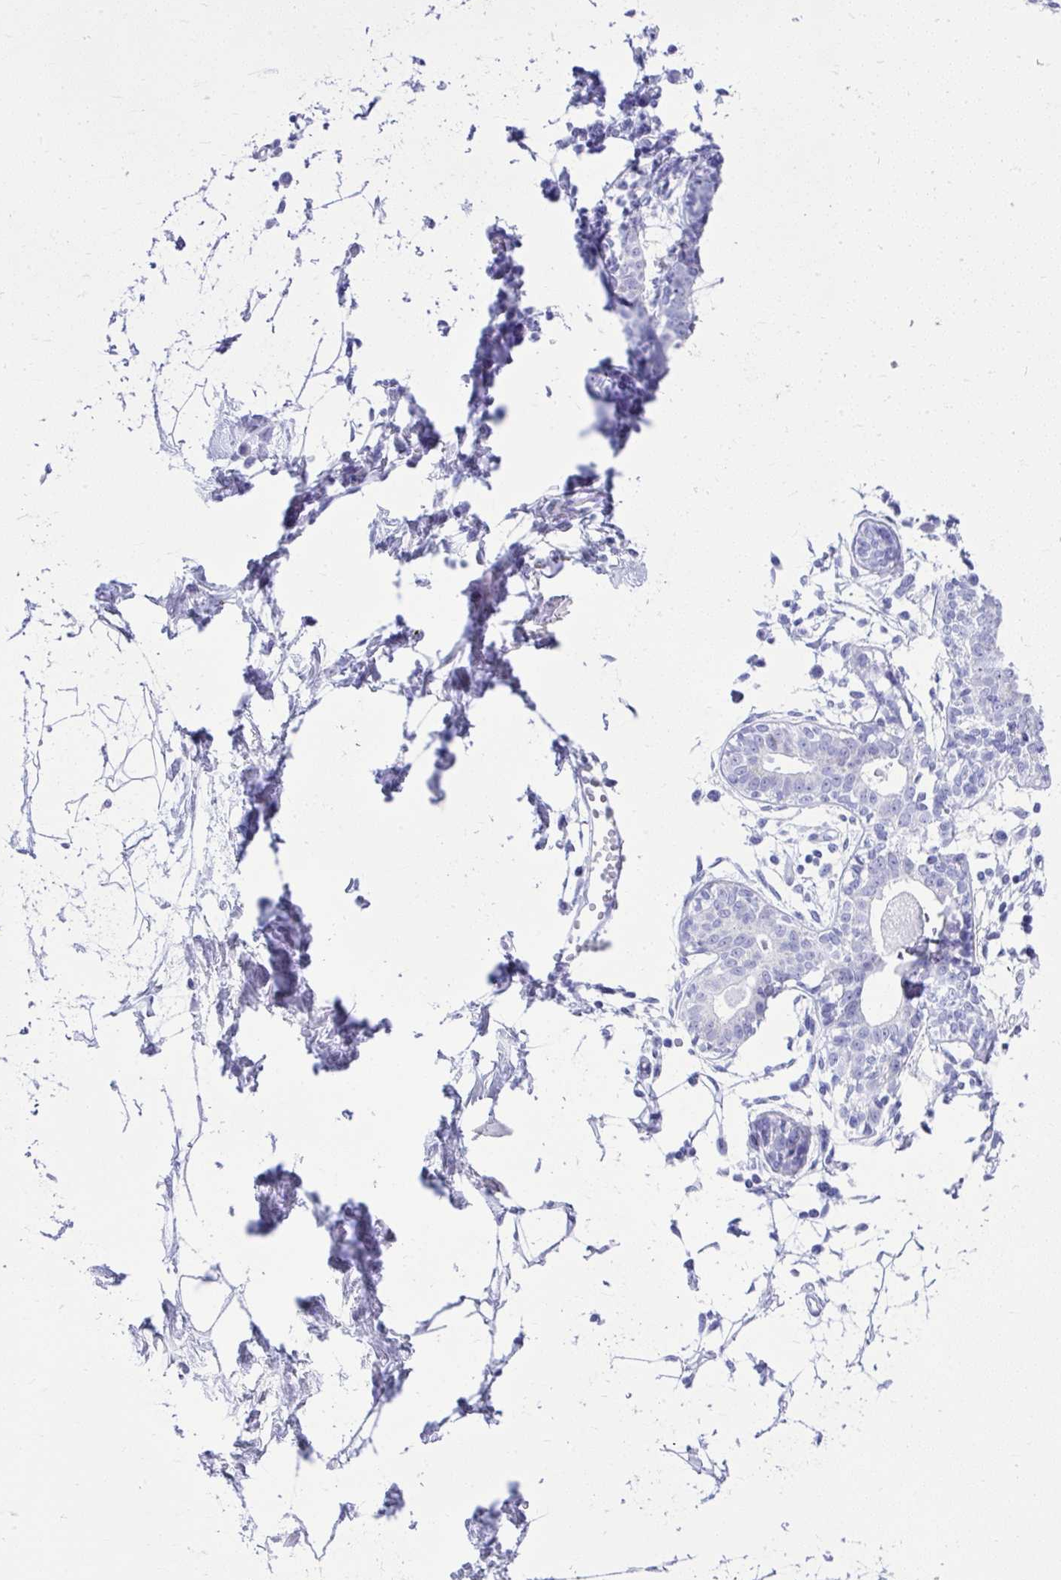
{"staining": {"intensity": "negative", "quantity": "none", "location": "none"}, "tissue": "breast", "cell_type": "Adipocytes", "image_type": "normal", "snomed": [{"axis": "morphology", "description": "Normal tissue, NOS"}, {"axis": "topography", "description": "Breast"}], "caption": "Immunohistochemistry (IHC) of benign human breast exhibits no expression in adipocytes. (Stains: DAB immunohistochemistry with hematoxylin counter stain, Microscopy: brightfield microscopy at high magnification).", "gene": "RALYL", "patient": {"sex": "female", "age": 45}}